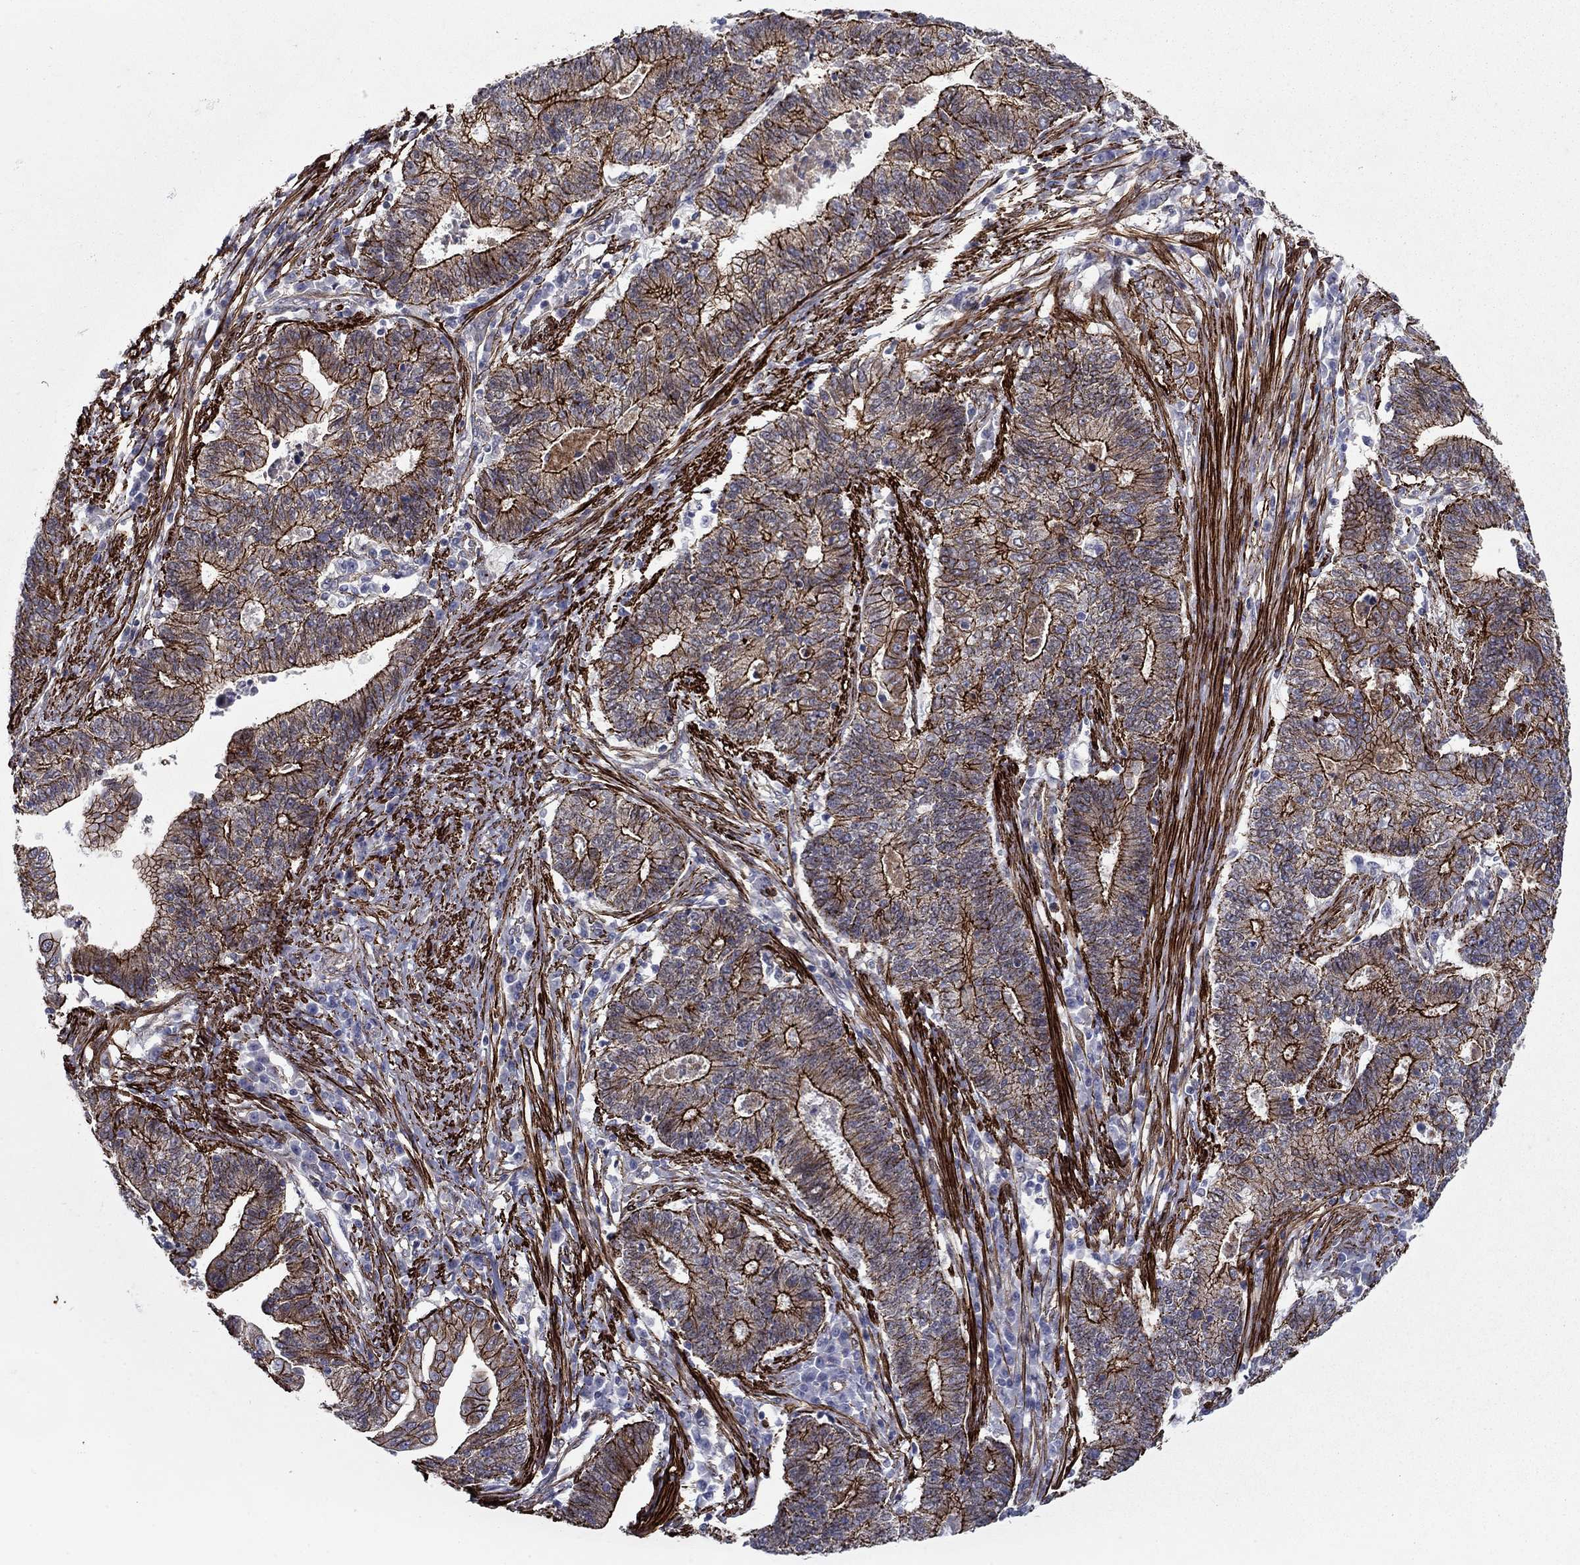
{"staining": {"intensity": "strong", "quantity": ">75%", "location": "cytoplasmic/membranous"}, "tissue": "endometrial cancer", "cell_type": "Tumor cells", "image_type": "cancer", "snomed": [{"axis": "morphology", "description": "Adenocarcinoma, NOS"}, {"axis": "topography", "description": "Uterus"}, {"axis": "topography", "description": "Endometrium"}], "caption": "Immunohistochemistry of human endometrial adenocarcinoma exhibits high levels of strong cytoplasmic/membranous staining in approximately >75% of tumor cells.", "gene": "KRBA1", "patient": {"sex": "female", "age": 54}}